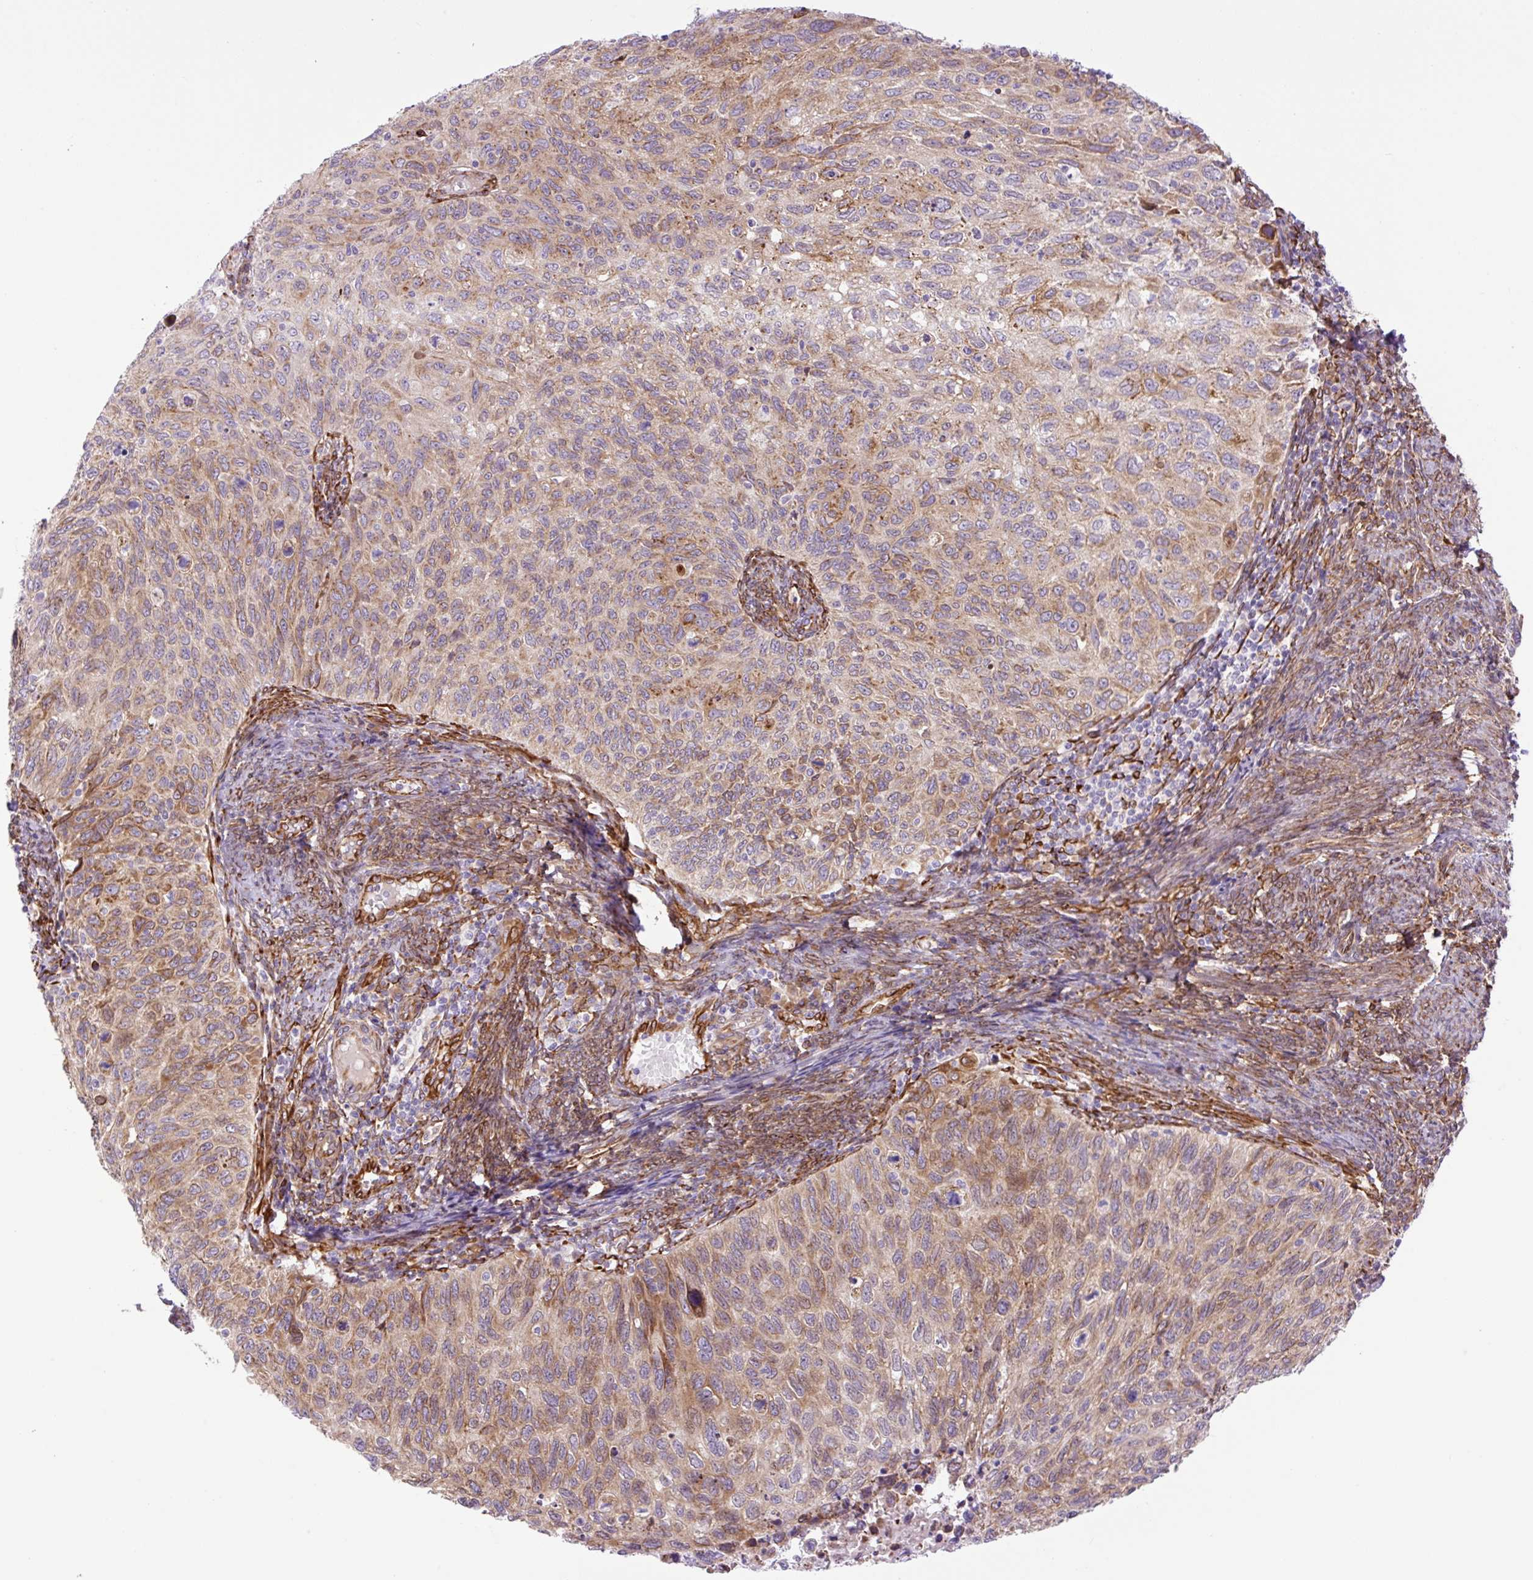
{"staining": {"intensity": "moderate", "quantity": "25%-75%", "location": "cytoplasmic/membranous"}, "tissue": "cervical cancer", "cell_type": "Tumor cells", "image_type": "cancer", "snomed": [{"axis": "morphology", "description": "Squamous cell carcinoma, NOS"}, {"axis": "topography", "description": "Cervix"}], "caption": "Brown immunohistochemical staining in cervical cancer (squamous cell carcinoma) exhibits moderate cytoplasmic/membranous expression in approximately 25%-75% of tumor cells.", "gene": "RAB30", "patient": {"sex": "female", "age": 70}}